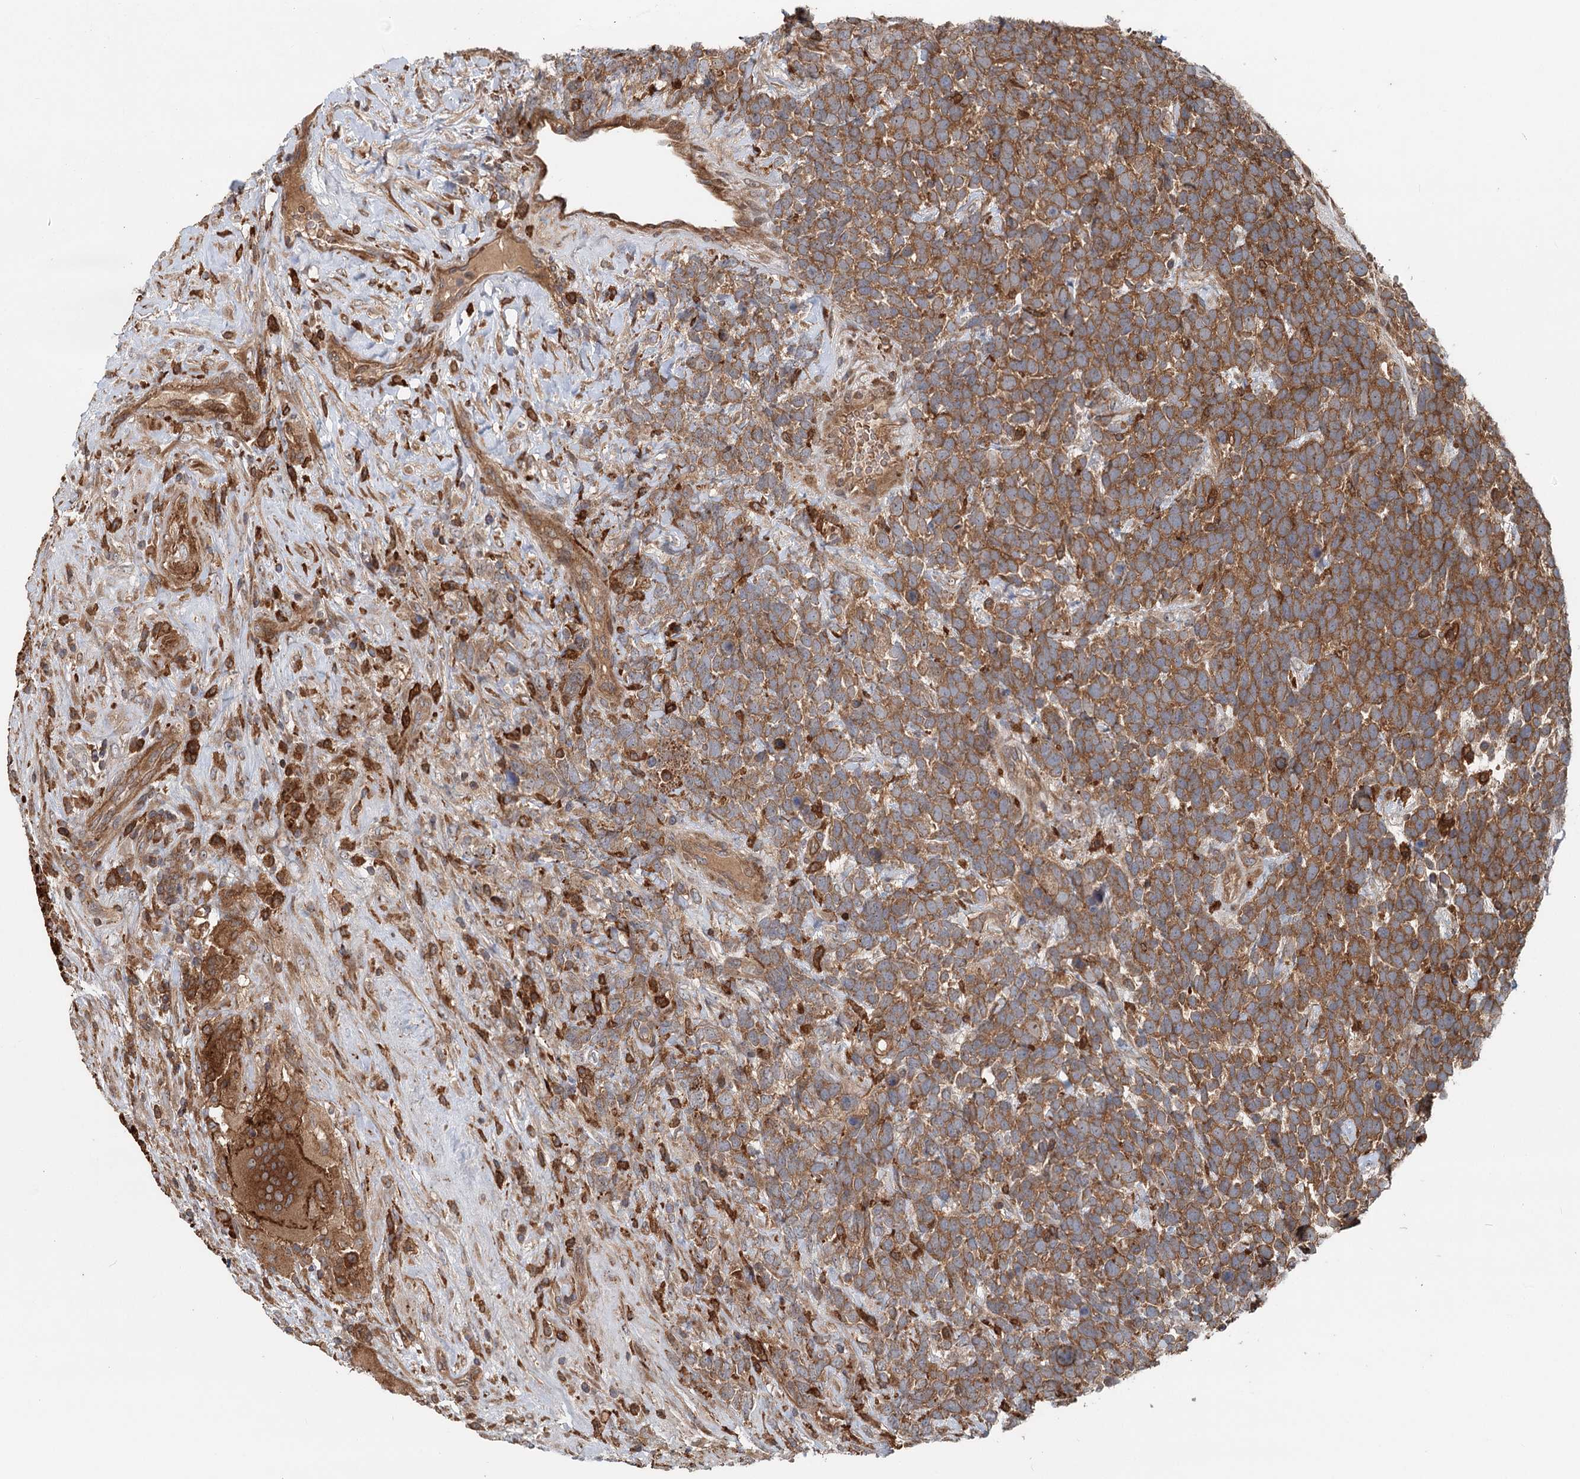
{"staining": {"intensity": "moderate", "quantity": ">75%", "location": "cytoplasmic/membranous"}, "tissue": "urothelial cancer", "cell_type": "Tumor cells", "image_type": "cancer", "snomed": [{"axis": "morphology", "description": "Urothelial carcinoma, High grade"}, {"axis": "topography", "description": "Urinary bladder"}], "caption": "Immunohistochemical staining of urothelial carcinoma (high-grade) reveals medium levels of moderate cytoplasmic/membranous protein positivity in approximately >75% of tumor cells. The staining is performed using DAB brown chromogen to label protein expression. The nuclei are counter-stained blue using hematoxylin.", "gene": "RNF111", "patient": {"sex": "female", "age": 82}}